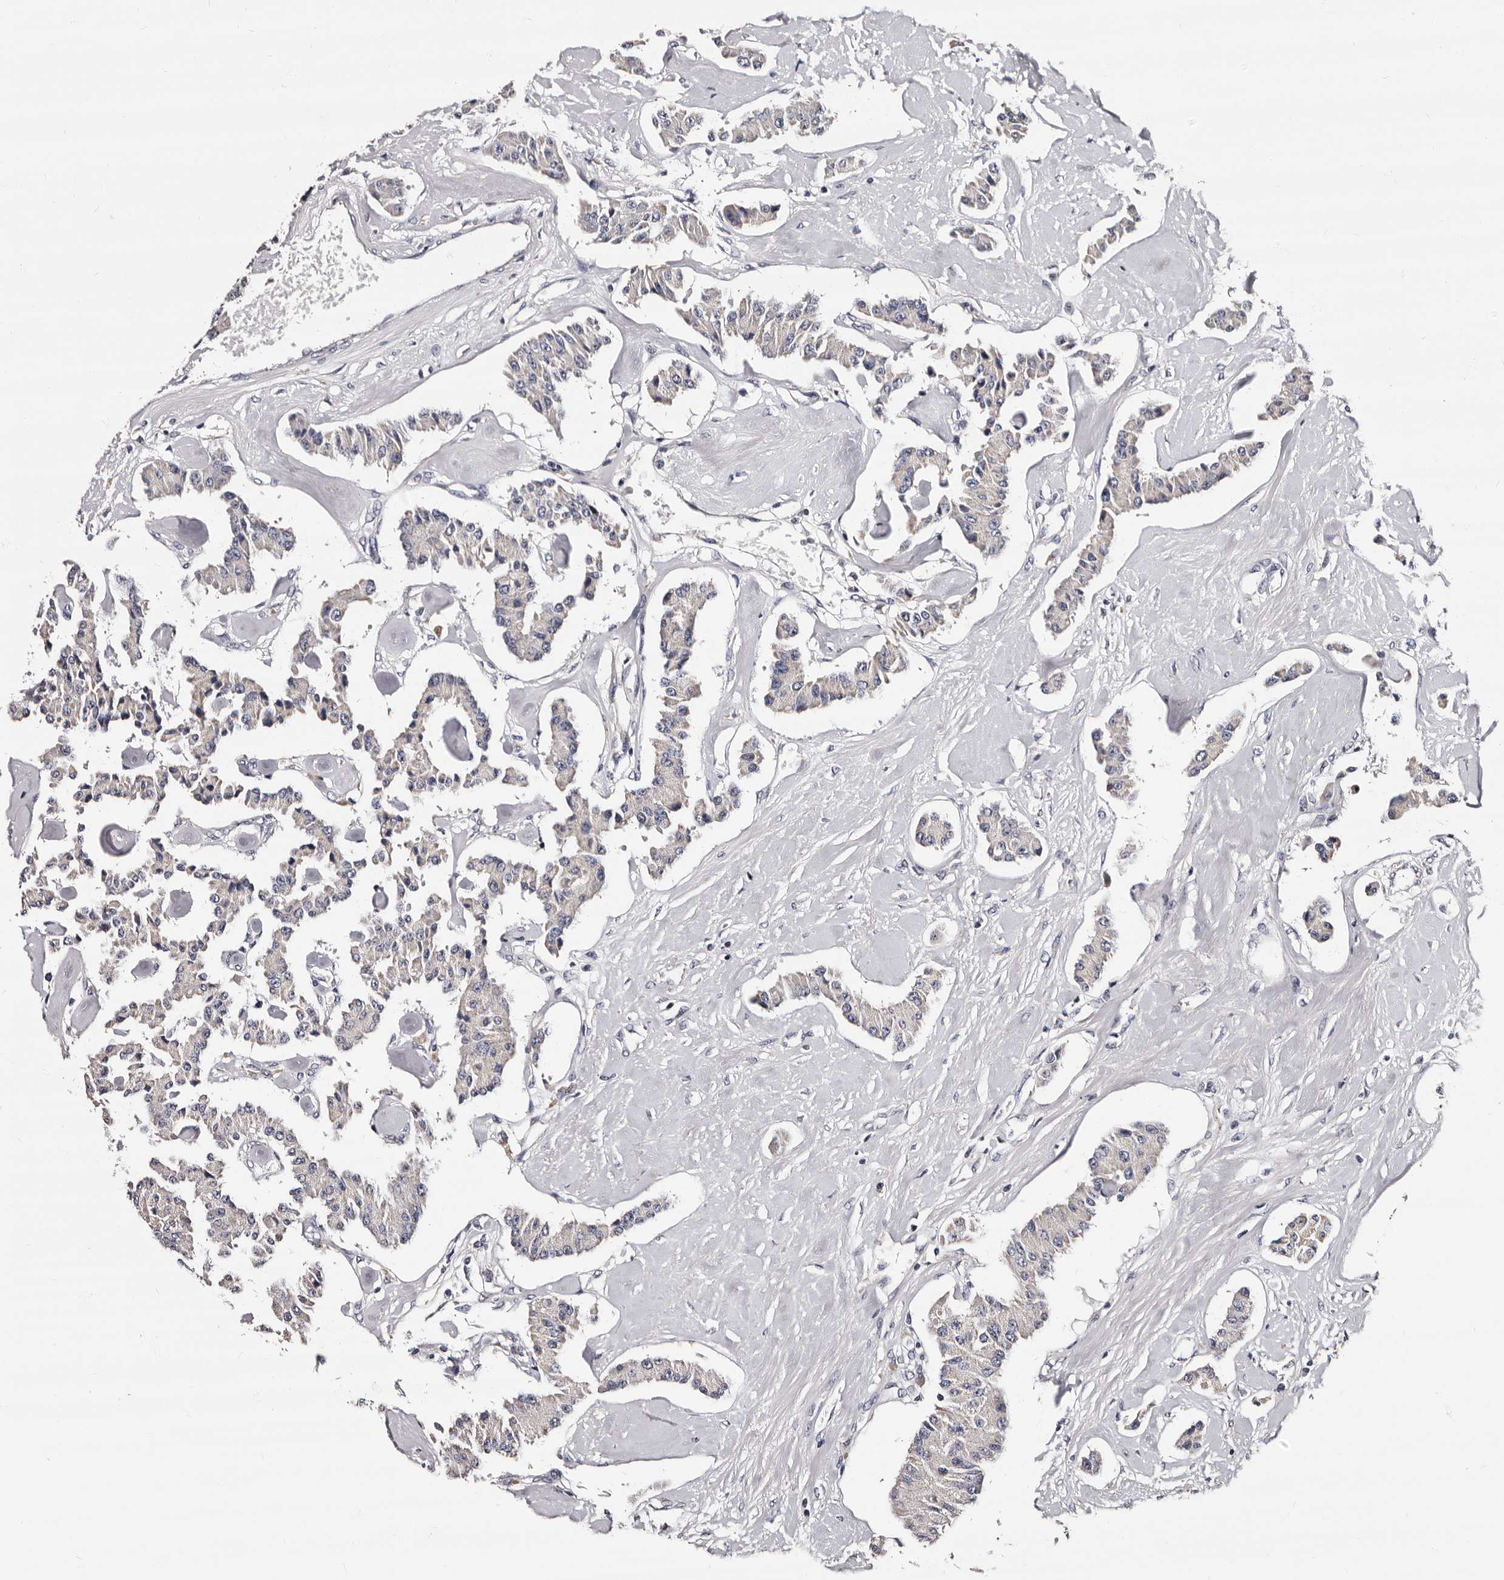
{"staining": {"intensity": "negative", "quantity": "none", "location": "none"}, "tissue": "carcinoid", "cell_type": "Tumor cells", "image_type": "cancer", "snomed": [{"axis": "morphology", "description": "Carcinoid, malignant, NOS"}, {"axis": "topography", "description": "Pancreas"}], "caption": "Protein analysis of carcinoid exhibits no significant staining in tumor cells. (Brightfield microscopy of DAB IHC at high magnification).", "gene": "TAF4B", "patient": {"sex": "male", "age": 41}}